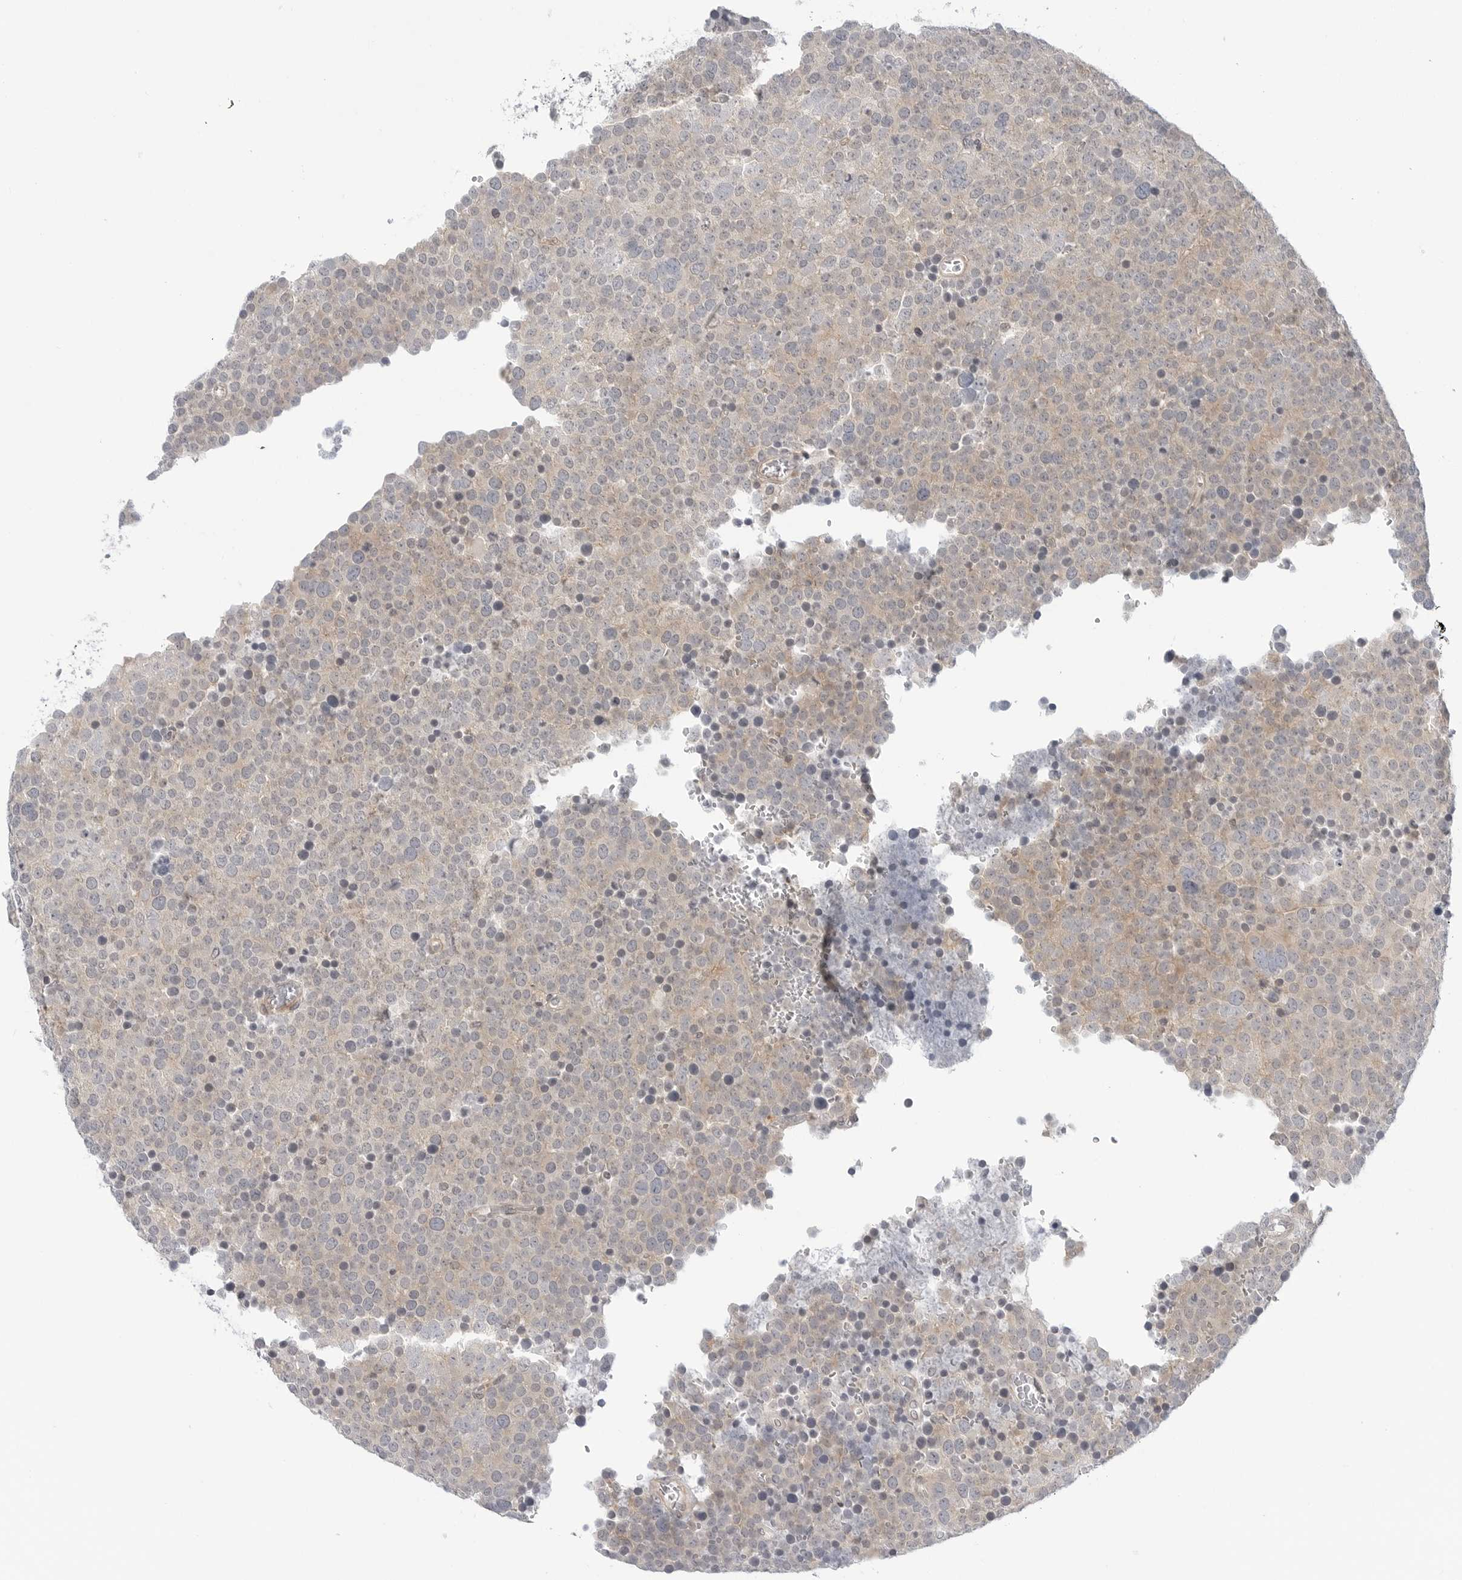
{"staining": {"intensity": "weak", "quantity": "<25%", "location": "cytoplasmic/membranous"}, "tissue": "testis cancer", "cell_type": "Tumor cells", "image_type": "cancer", "snomed": [{"axis": "morphology", "description": "Seminoma, NOS"}, {"axis": "topography", "description": "Testis"}], "caption": "Tumor cells show no significant positivity in testis cancer. (Stains: DAB (3,3'-diaminobenzidine) immunohistochemistry (IHC) with hematoxylin counter stain, Microscopy: brightfield microscopy at high magnification).", "gene": "STXBP3", "patient": {"sex": "male", "age": 71}}